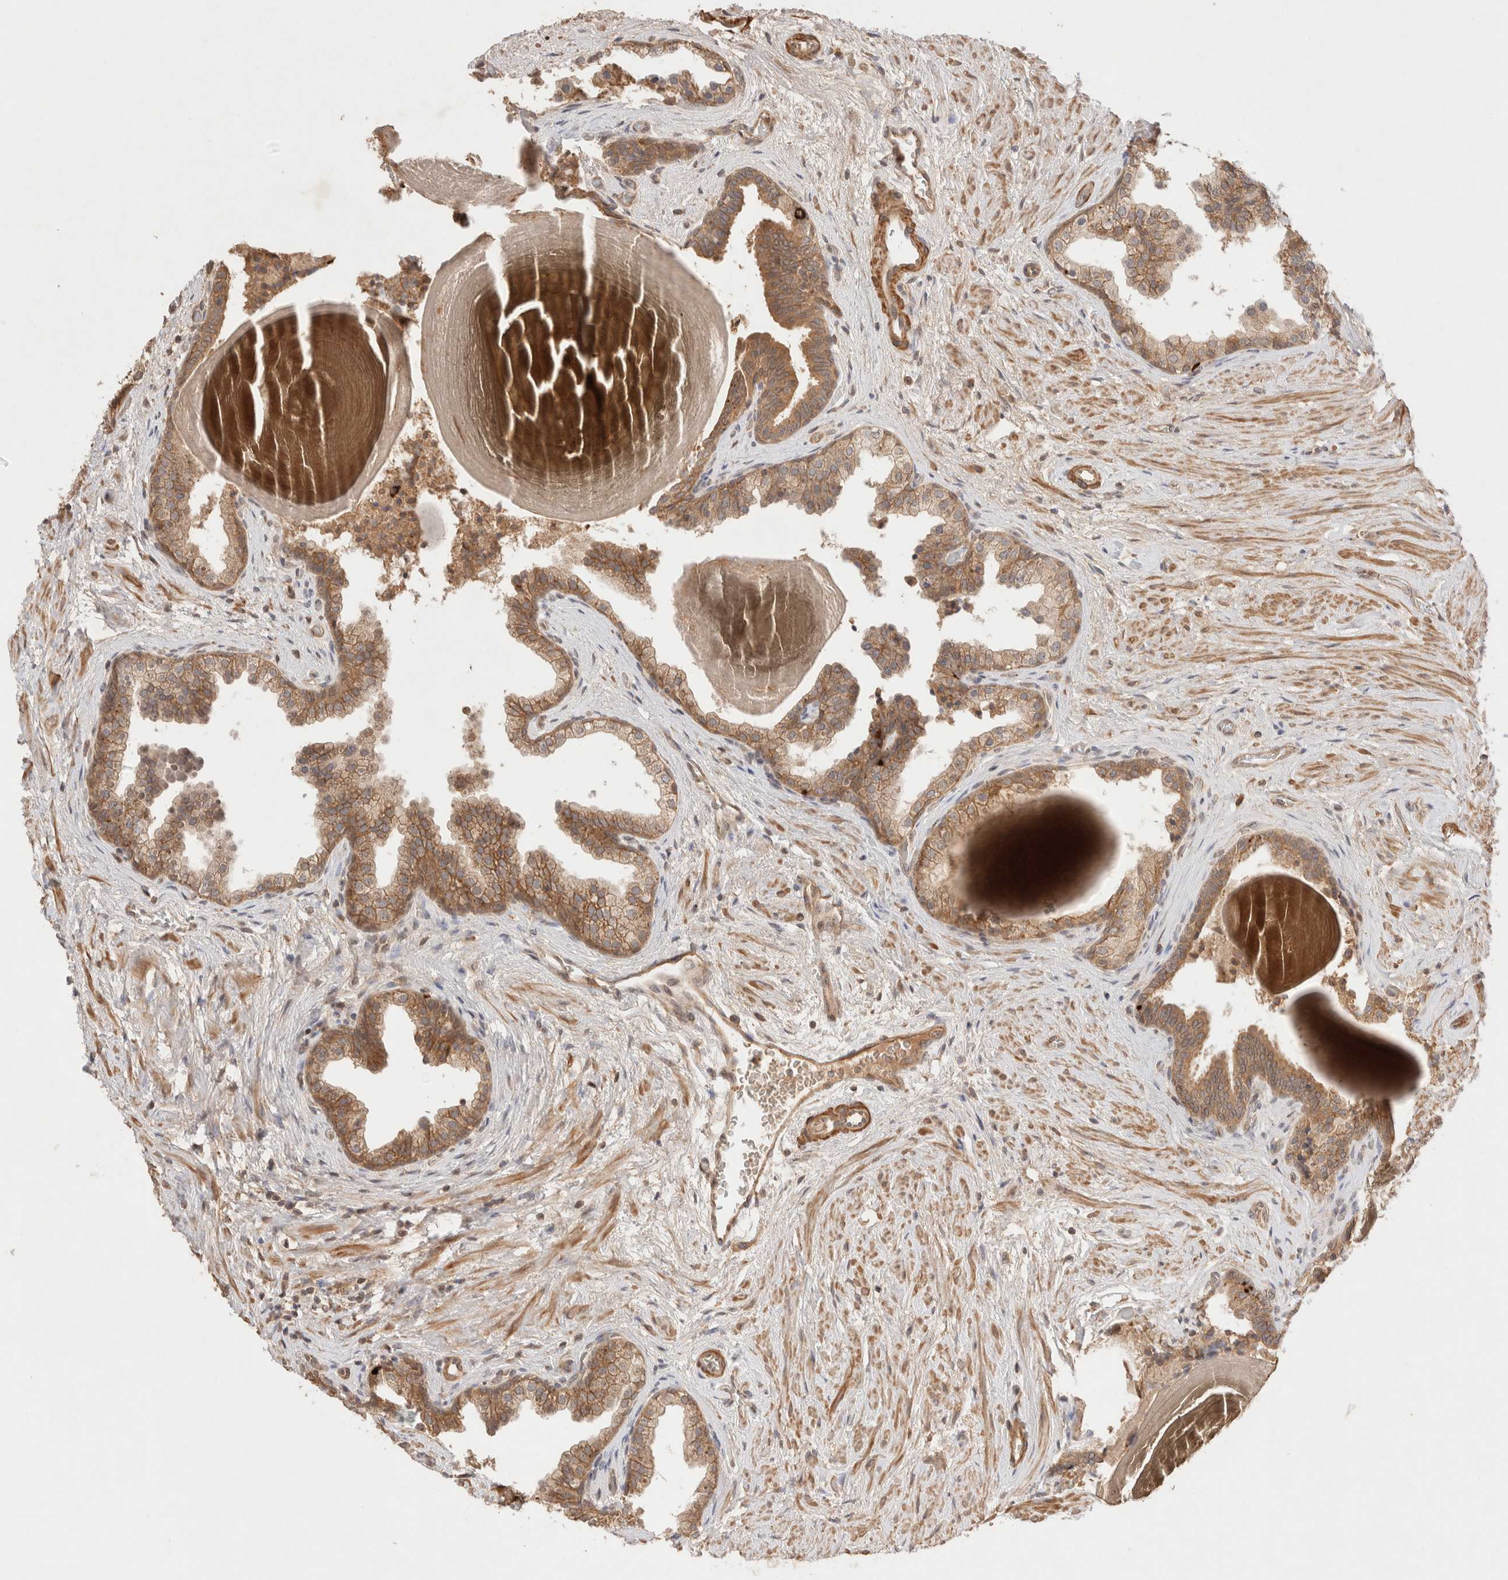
{"staining": {"intensity": "moderate", "quantity": ">75%", "location": "cytoplasmic/membranous"}, "tissue": "prostate", "cell_type": "Glandular cells", "image_type": "normal", "snomed": [{"axis": "morphology", "description": "Normal tissue, NOS"}, {"axis": "topography", "description": "Prostate"}], "caption": "A high-resolution micrograph shows immunohistochemistry staining of unremarkable prostate, which shows moderate cytoplasmic/membranous expression in approximately >75% of glandular cells. The staining was performed using DAB to visualize the protein expression in brown, while the nuclei were stained in blue with hematoxylin (Magnification: 20x).", "gene": "CARNMT1", "patient": {"sex": "male", "age": 48}}